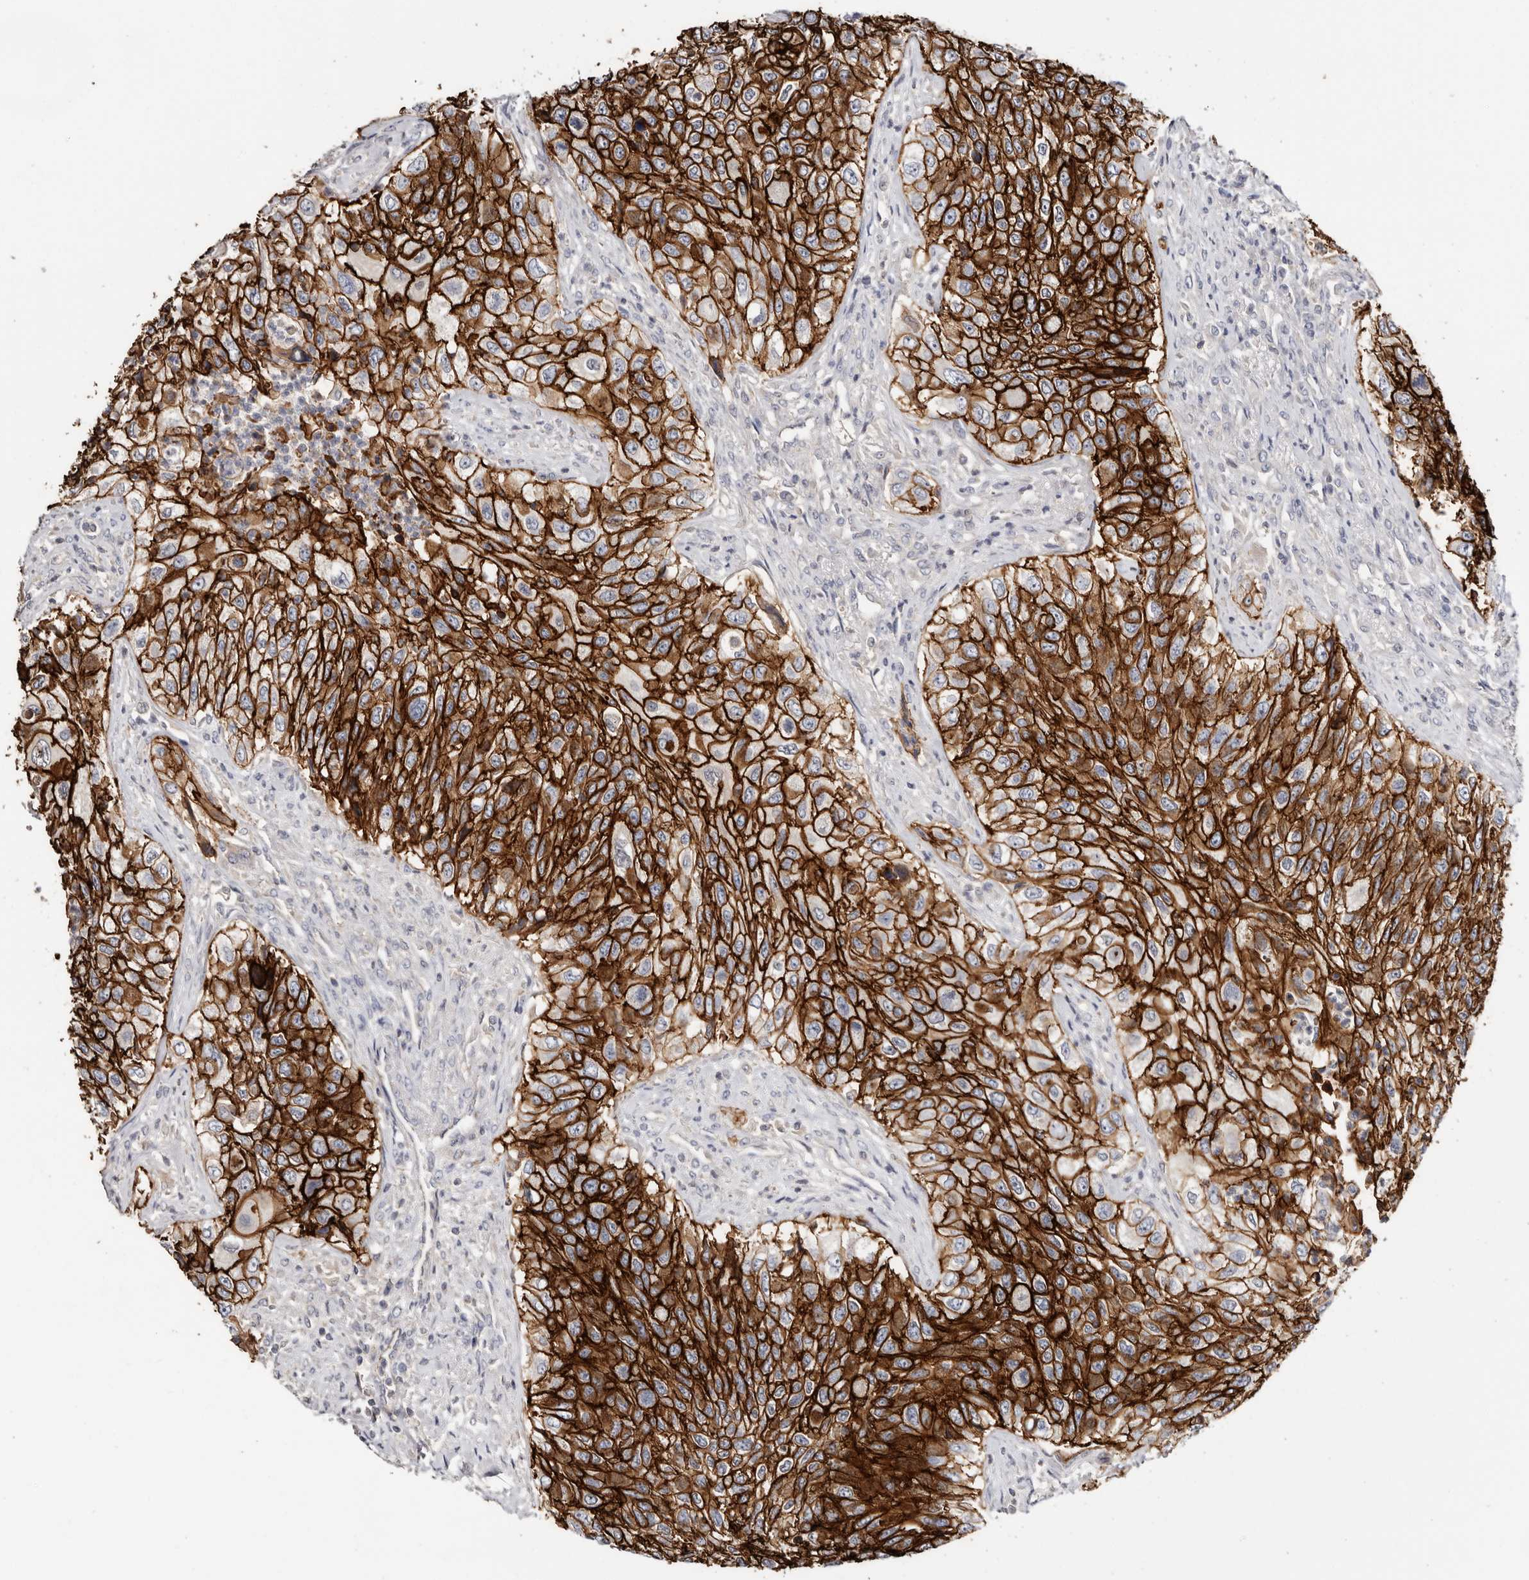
{"staining": {"intensity": "strong", "quantity": ">75%", "location": "cytoplasmic/membranous"}, "tissue": "urothelial cancer", "cell_type": "Tumor cells", "image_type": "cancer", "snomed": [{"axis": "morphology", "description": "Urothelial carcinoma, High grade"}, {"axis": "topography", "description": "Urinary bladder"}], "caption": "Immunohistochemistry (IHC) (DAB (3,3'-diaminobenzidine)) staining of urothelial cancer exhibits strong cytoplasmic/membranous protein positivity in approximately >75% of tumor cells.", "gene": "S100A14", "patient": {"sex": "female", "age": 60}}